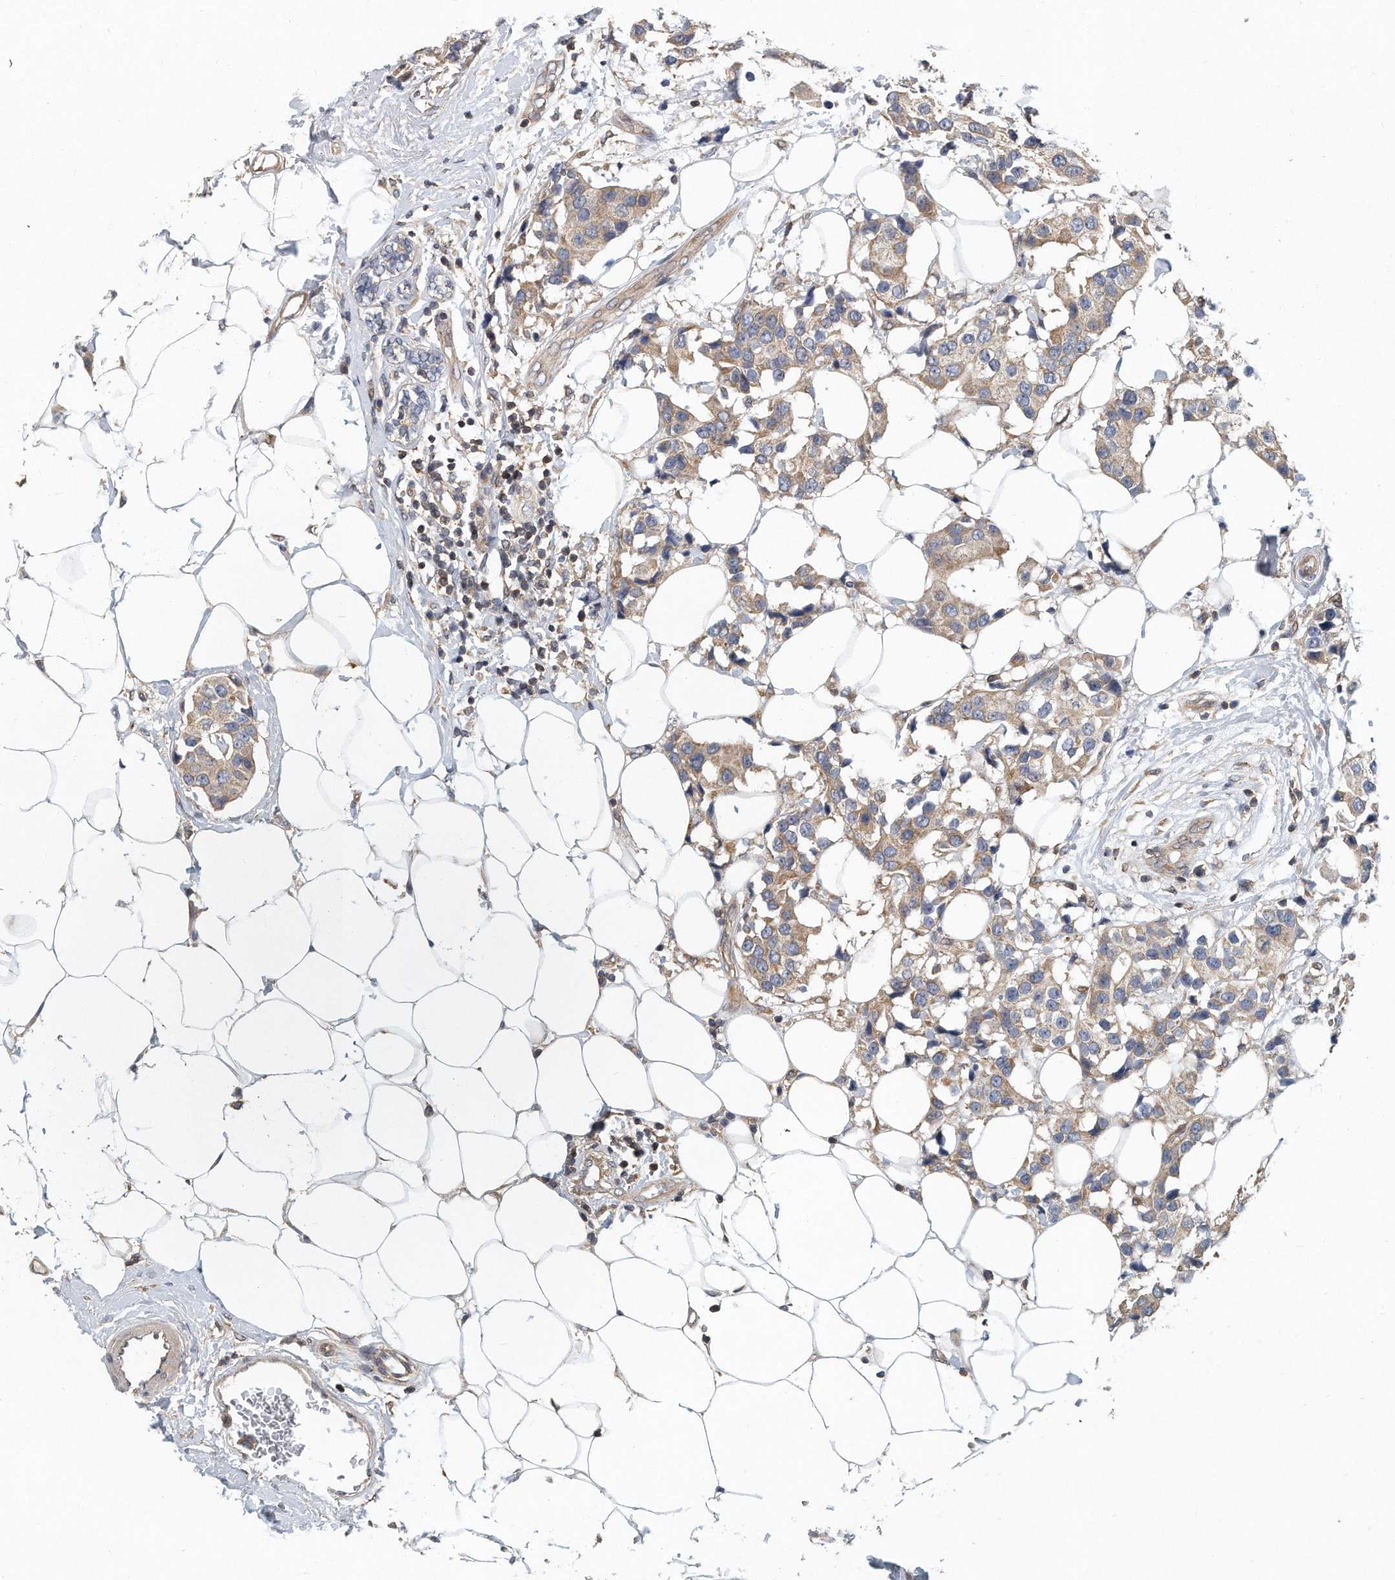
{"staining": {"intensity": "moderate", "quantity": "25%-75%", "location": "cytoplasmic/membranous"}, "tissue": "breast cancer", "cell_type": "Tumor cells", "image_type": "cancer", "snomed": [{"axis": "morphology", "description": "Normal tissue, NOS"}, {"axis": "morphology", "description": "Duct carcinoma"}, {"axis": "topography", "description": "Breast"}], "caption": "Immunohistochemical staining of breast cancer (infiltrating ductal carcinoma) displays medium levels of moderate cytoplasmic/membranous staining in approximately 25%-75% of tumor cells. Nuclei are stained in blue.", "gene": "PCDH8", "patient": {"sex": "female", "age": 39}}